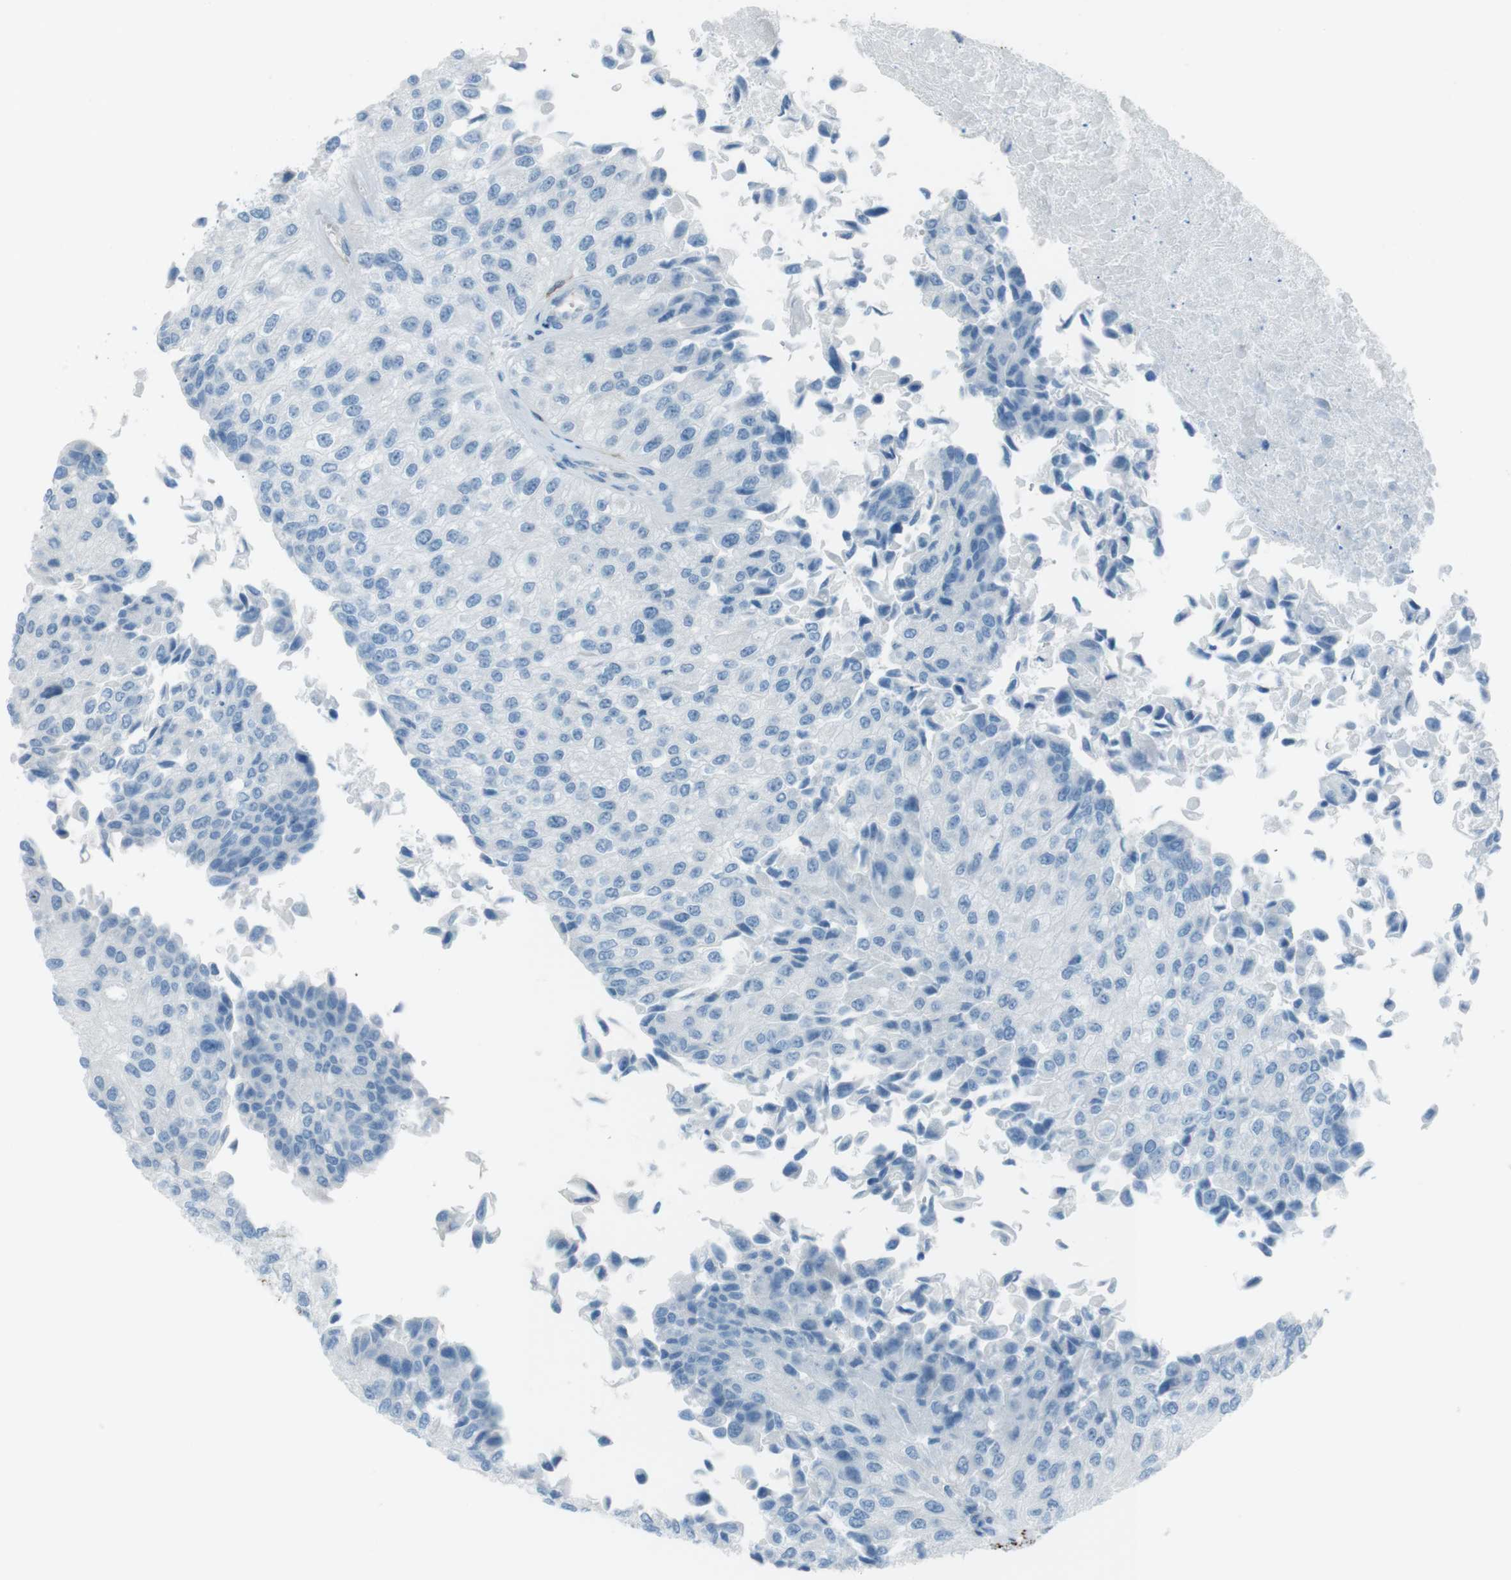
{"staining": {"intensity": "negative", "quantity": "none", "location": "none"}, "tissue": "urothelial cancer", "cell_type": "Tumor cells", "image_type": "cancer", "snomed": [{"axis": "morphology", "description": "Urothelial carcinoma, High grade"}, {"axis": "topography", "description": "Kidney"}, {"axis": "topography", "description": "Urinary bladder"}], "caption": "High magnification brightfield microscopy of urothelial carcinoma (high-grade) stained with DAB (3,3'-diaminobenzidine) (brown) and counterstained with hematoxylin (blue): tumor cells show no significant positivity.", "gene": "TUBB2A", "patient": {"sex": "male", "age": 77}}